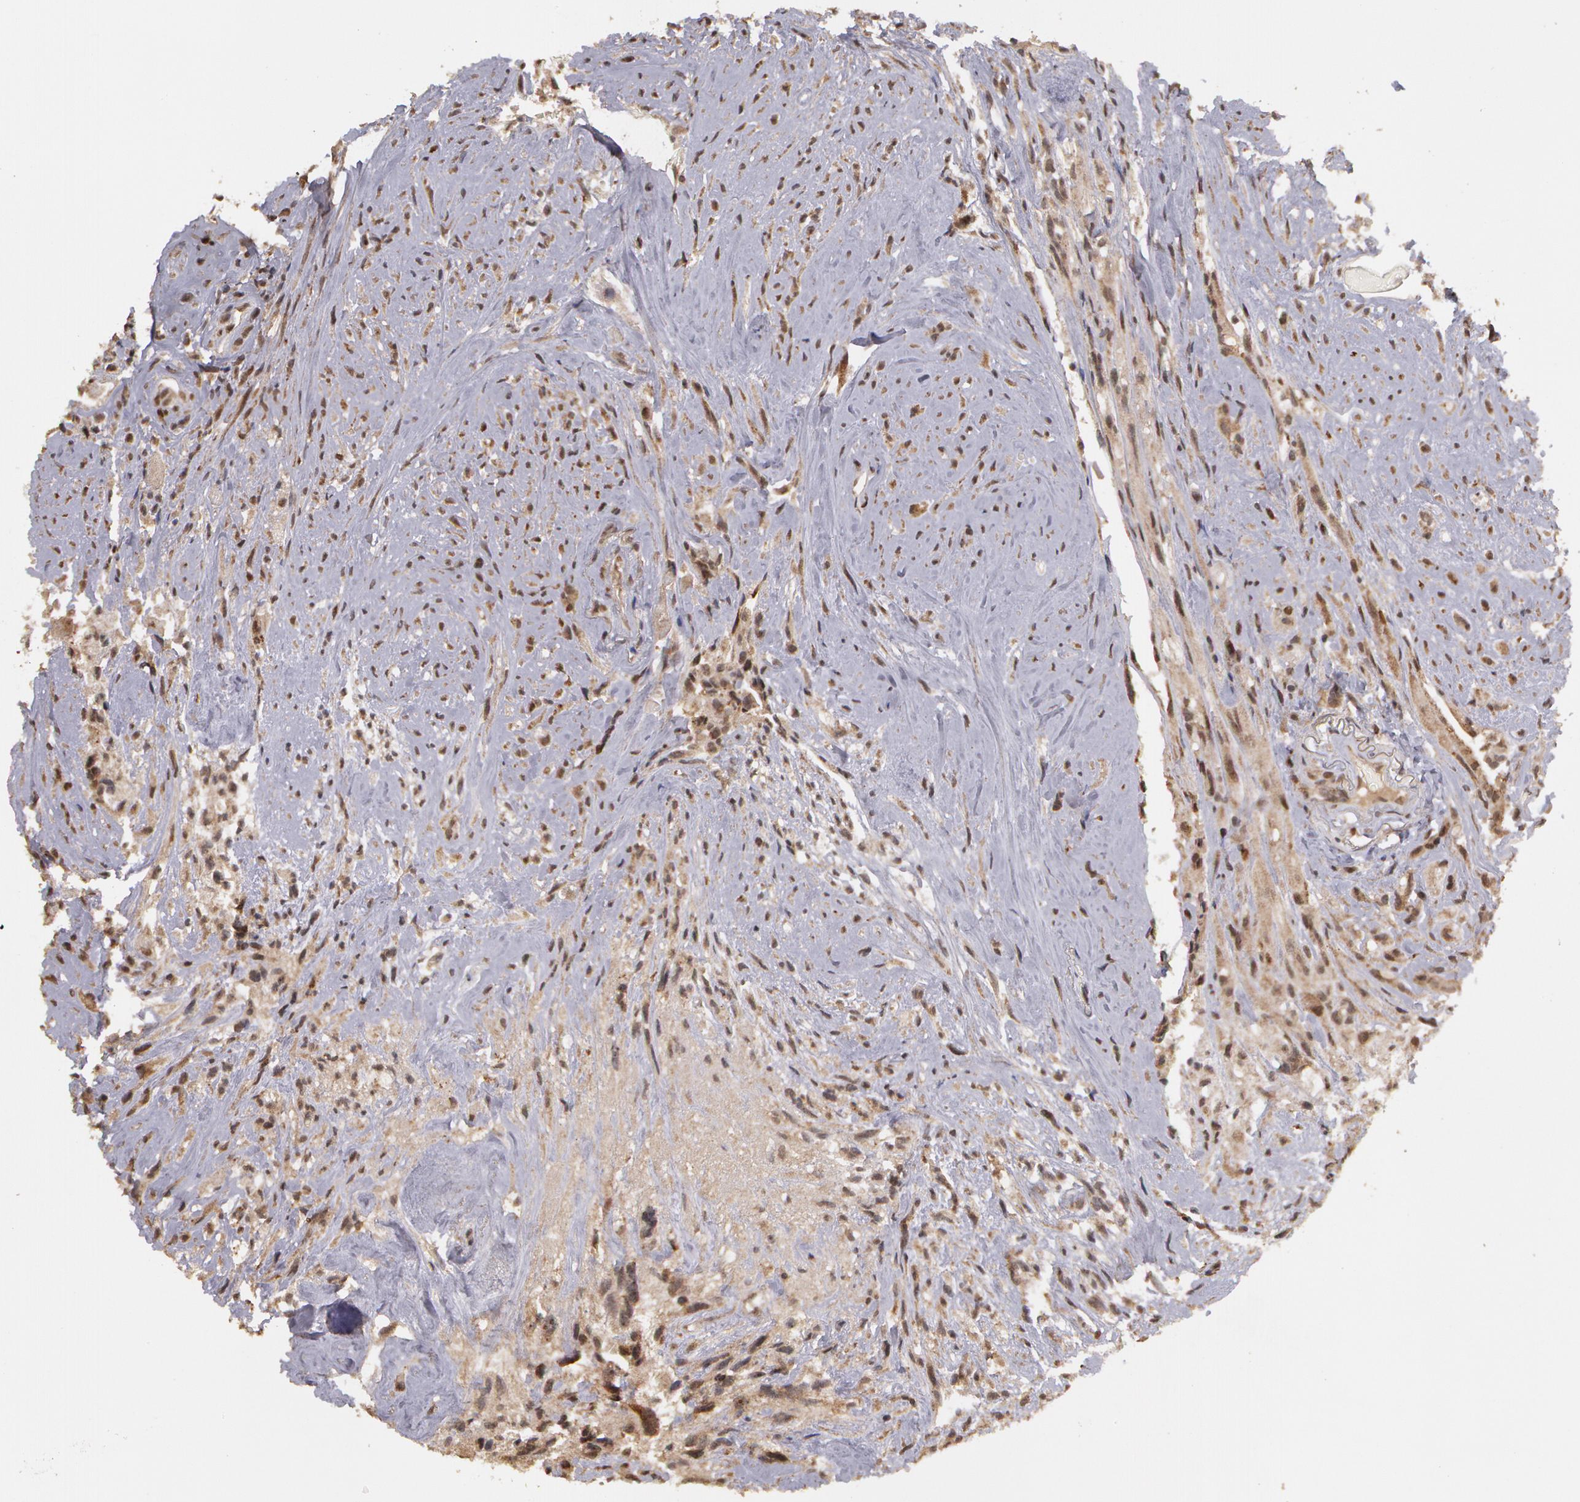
{"staining": {"intensity": "strong", "quantity": "25%-75%", "location": "cytoplasmic/membranous"}, "tissue": "glioma", "cell_type": "Tumor cells", "image_type": "cancer", "snomed": [{"axis": "morphology", "description": "Glioma, malignant, High grade"}, {"axis": "topography", "description": "Brain"}], "caption": "The immunohistochemical stain labels strong cytoplasmic/membranous positivity in tumor cells of malignant high-grade glioma tissue.", "gene": "GLIS1", "patient": {"sex": "male", "age": 48}}